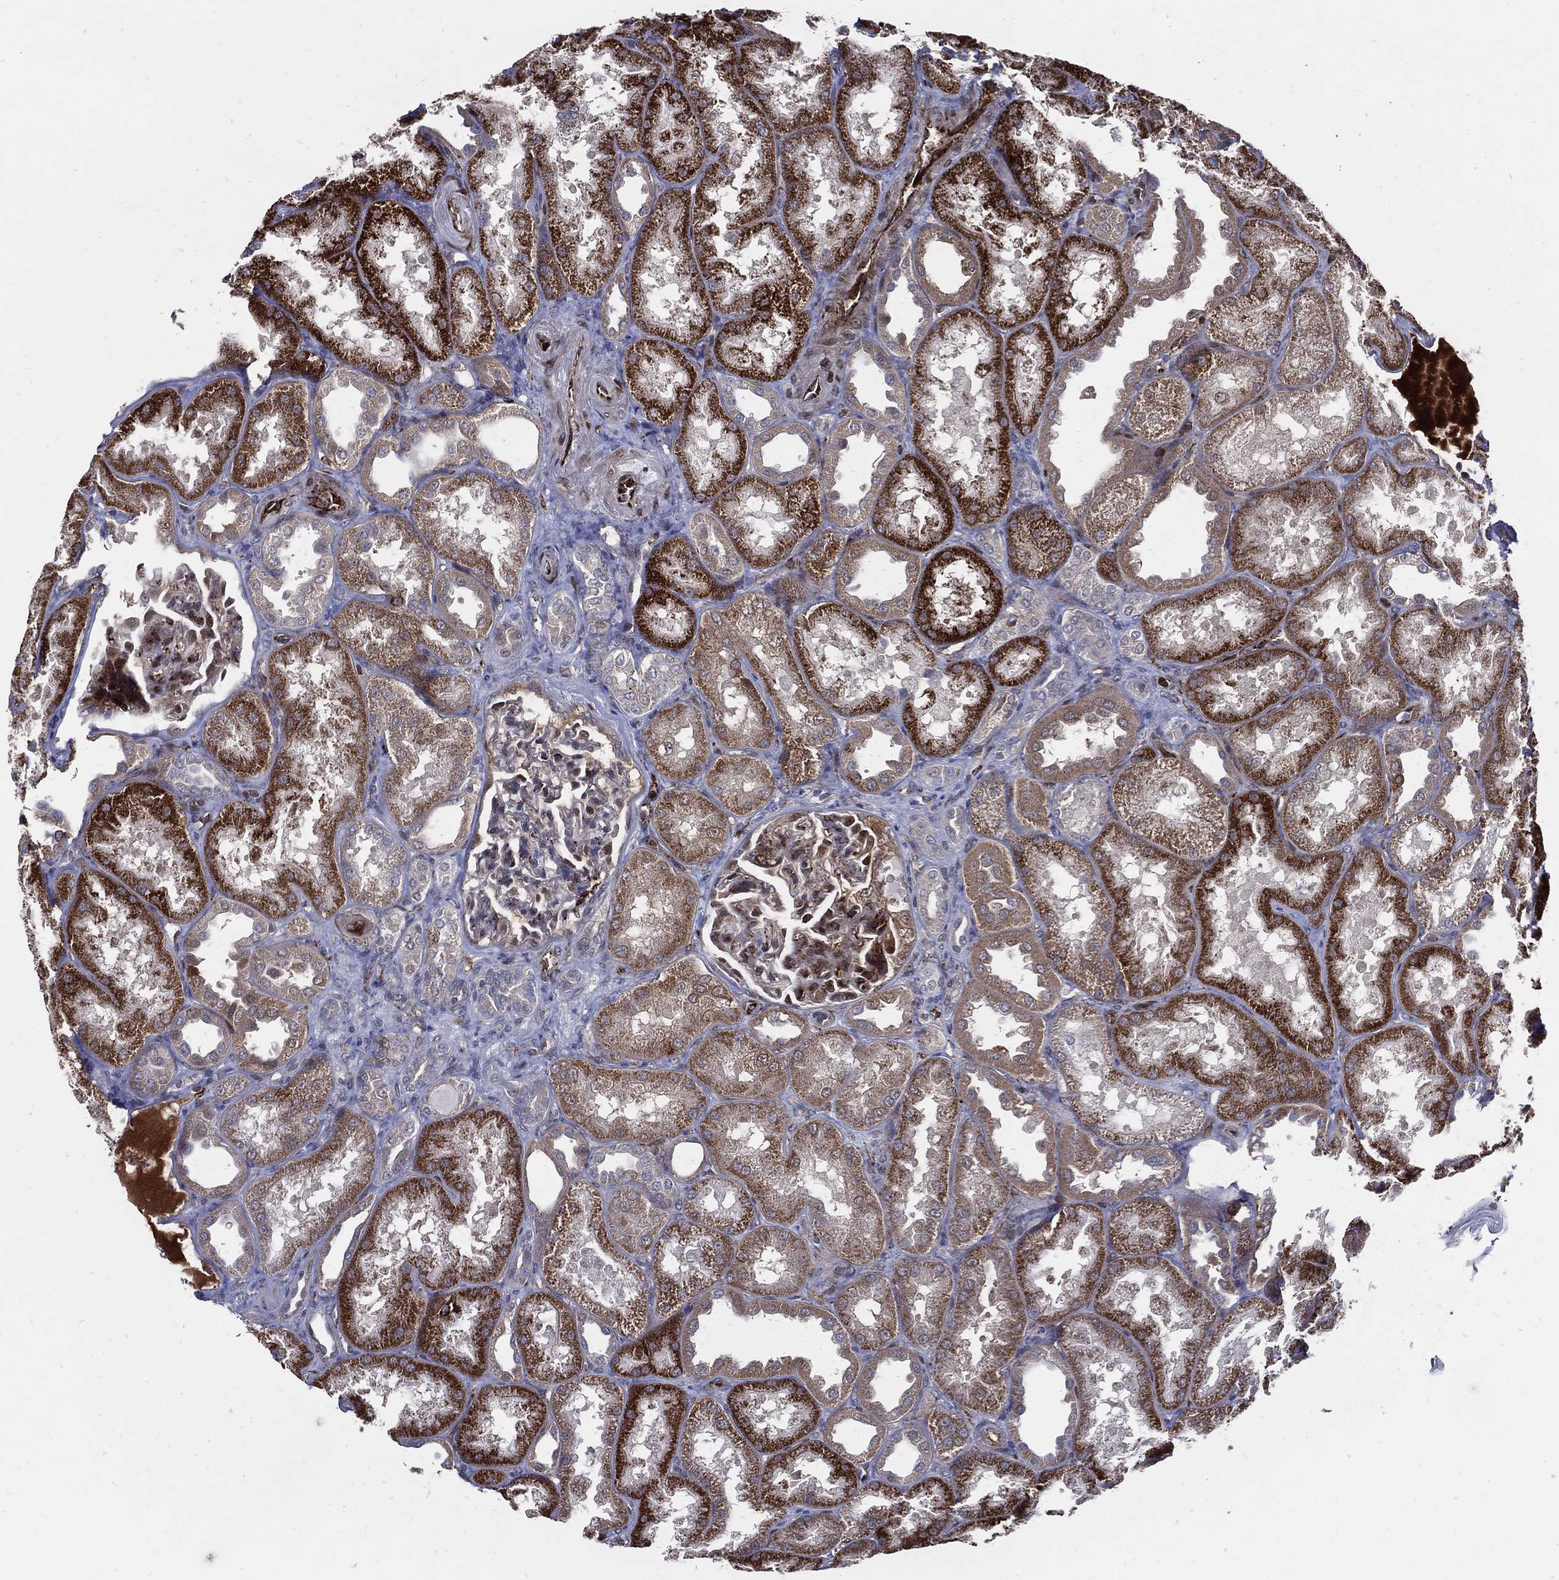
{"staining": {"intensity": "moderate", "quantity": "<25%", "location": "nuclear"}, "tissue": "kidney", "cell_type": "Cells in glomeruli", "image_type": "normal", "snomed": [{"axis": "morphology", "description": "Normal tissue, NOS"}, {"axis": "topography", "description": "Kidney"}], "caption": "Kidney stained with DAB IHC shows low levels of moderate nuclear positivity in approximately <25% of cells in glomeruli. (Brightfield microscopy of DAB IHC at high magnification).", "gene": "ARHGAP11A", "patient": {"sex": "male", "age": 61}}